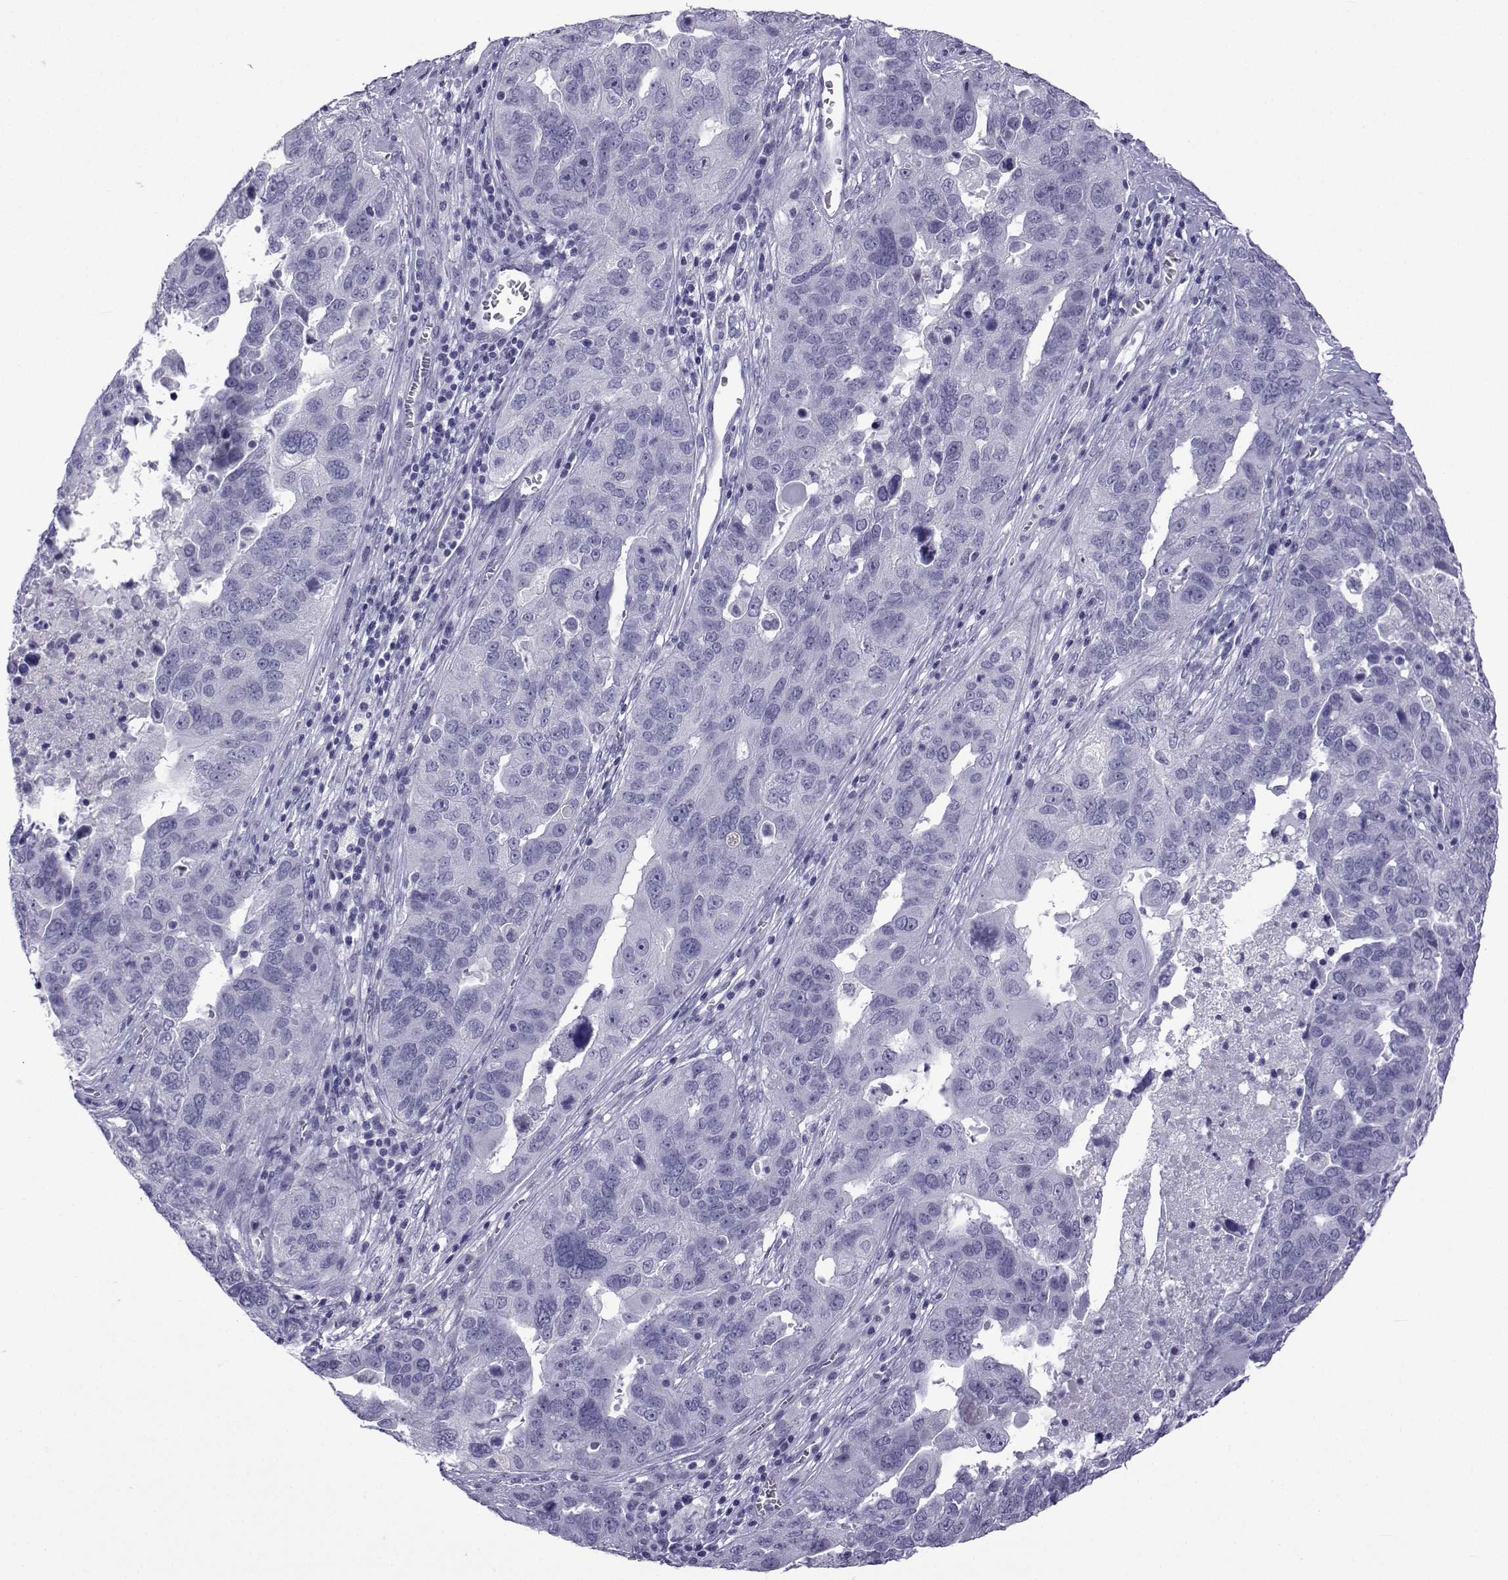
{"staining": {"intensity": "negative", "quantity": "none", "location": "none"}, "tissue": "ovarian cancer", "cell_type": "Tumor cells", "image_type": "cancer", "snomed": [{"axis": "morphology", "description": "Carcinoma, endometroid"}, {"axis": "topography", "description": "Soft tissue"}, {"axis": "topography", "description": "Ovary"}], "caption": "Image shows no protein staining in tumor cells of ovarian endometroid carcinoma tissue.", "gene": "ACTL7A", "patient": {"sex": "female", "age": 52}}